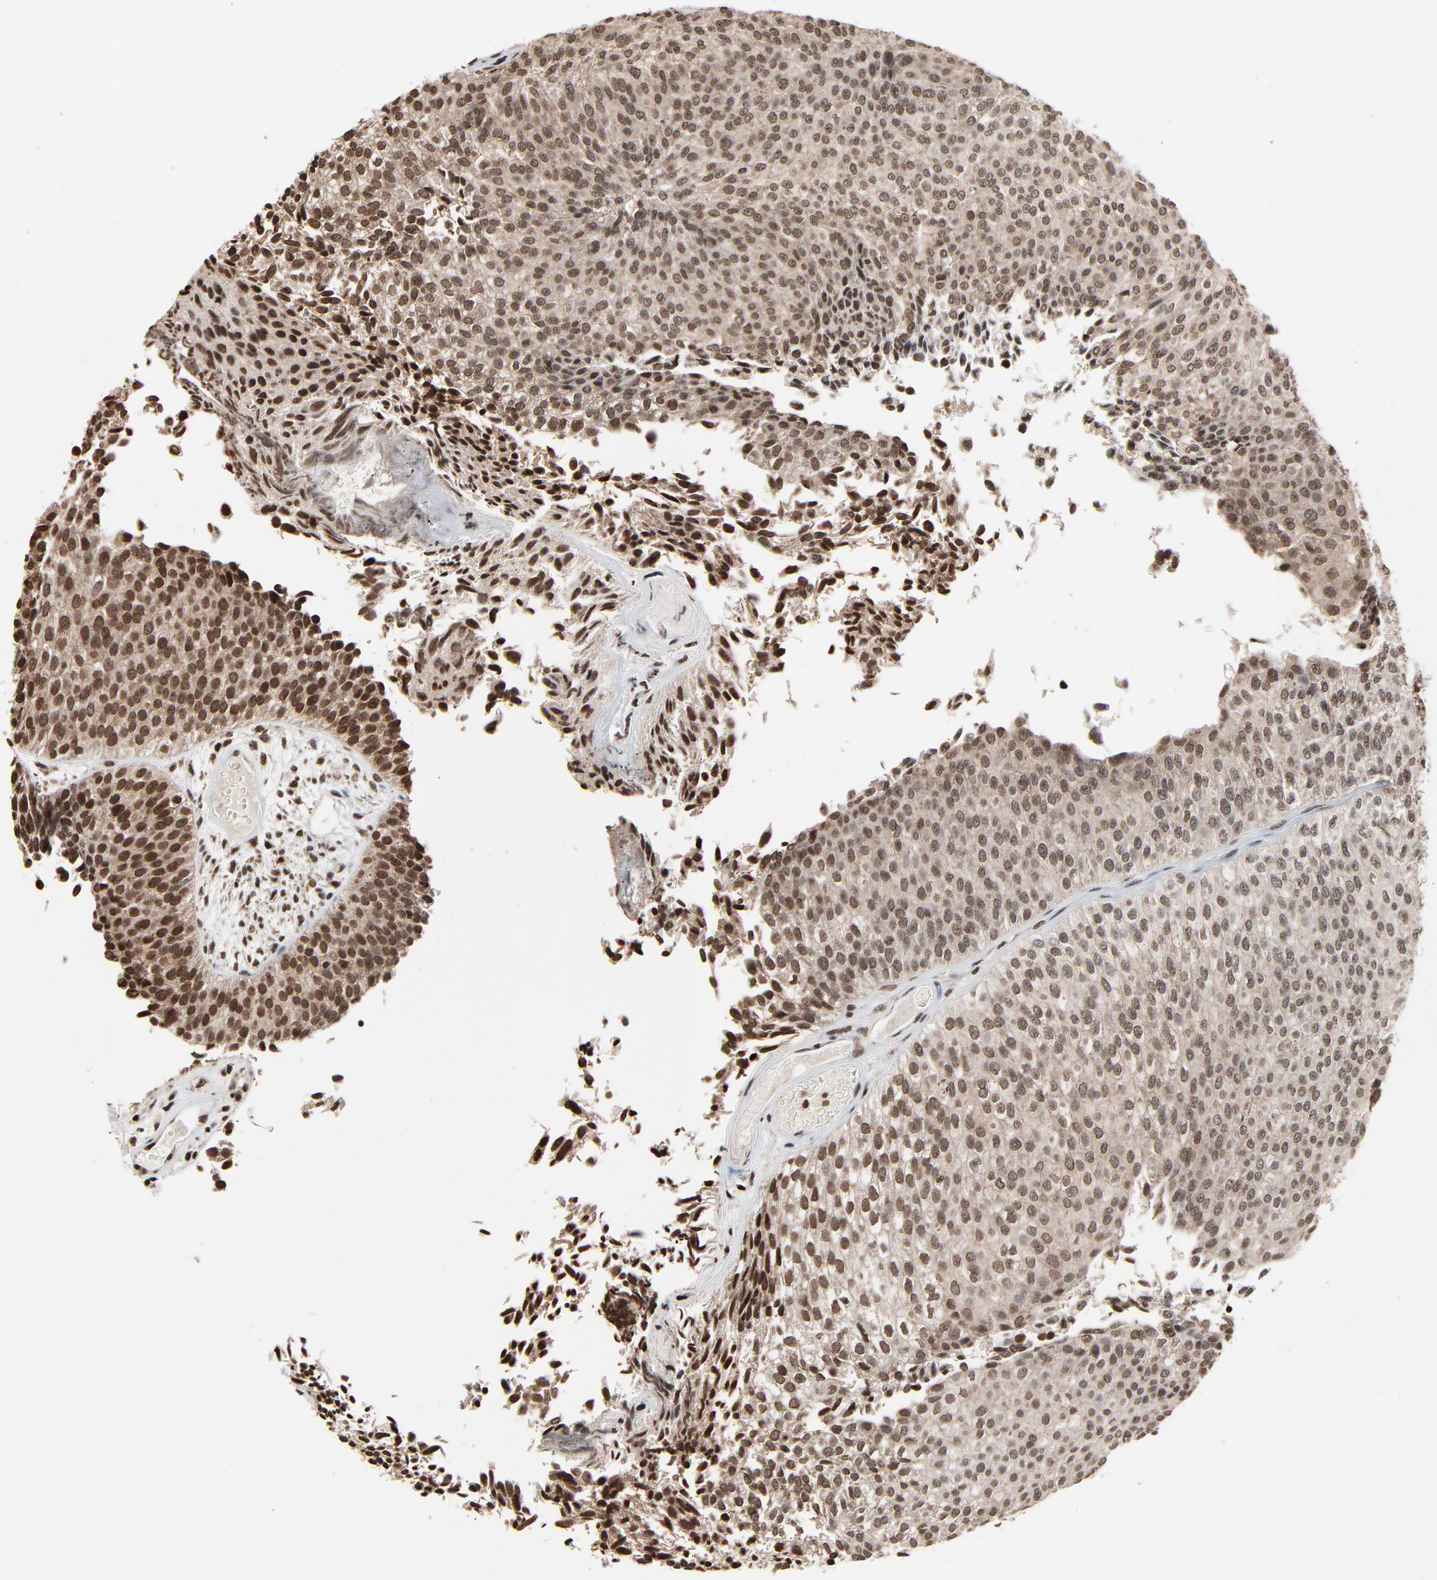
{"staining": {"intensity": "moderate", "quantity": ">75%", "location": "nuclear"}, "tissue": "urothelial cancer", "cell_type": "Tumor cells", "image_type": "cancer", "snomed": [{"axis": "morphology", "description": "Urothelial carcinoma, Low grade"}, {"axis": "topography", "description": "Urinary bladder"}], "caption": "Low-grade urothelial carcinoma stained with a protein marker reveals moderate staining in tumor cells.", "gene": "RPS6KA3", "patient": {"sex": "male", "age": 84}}